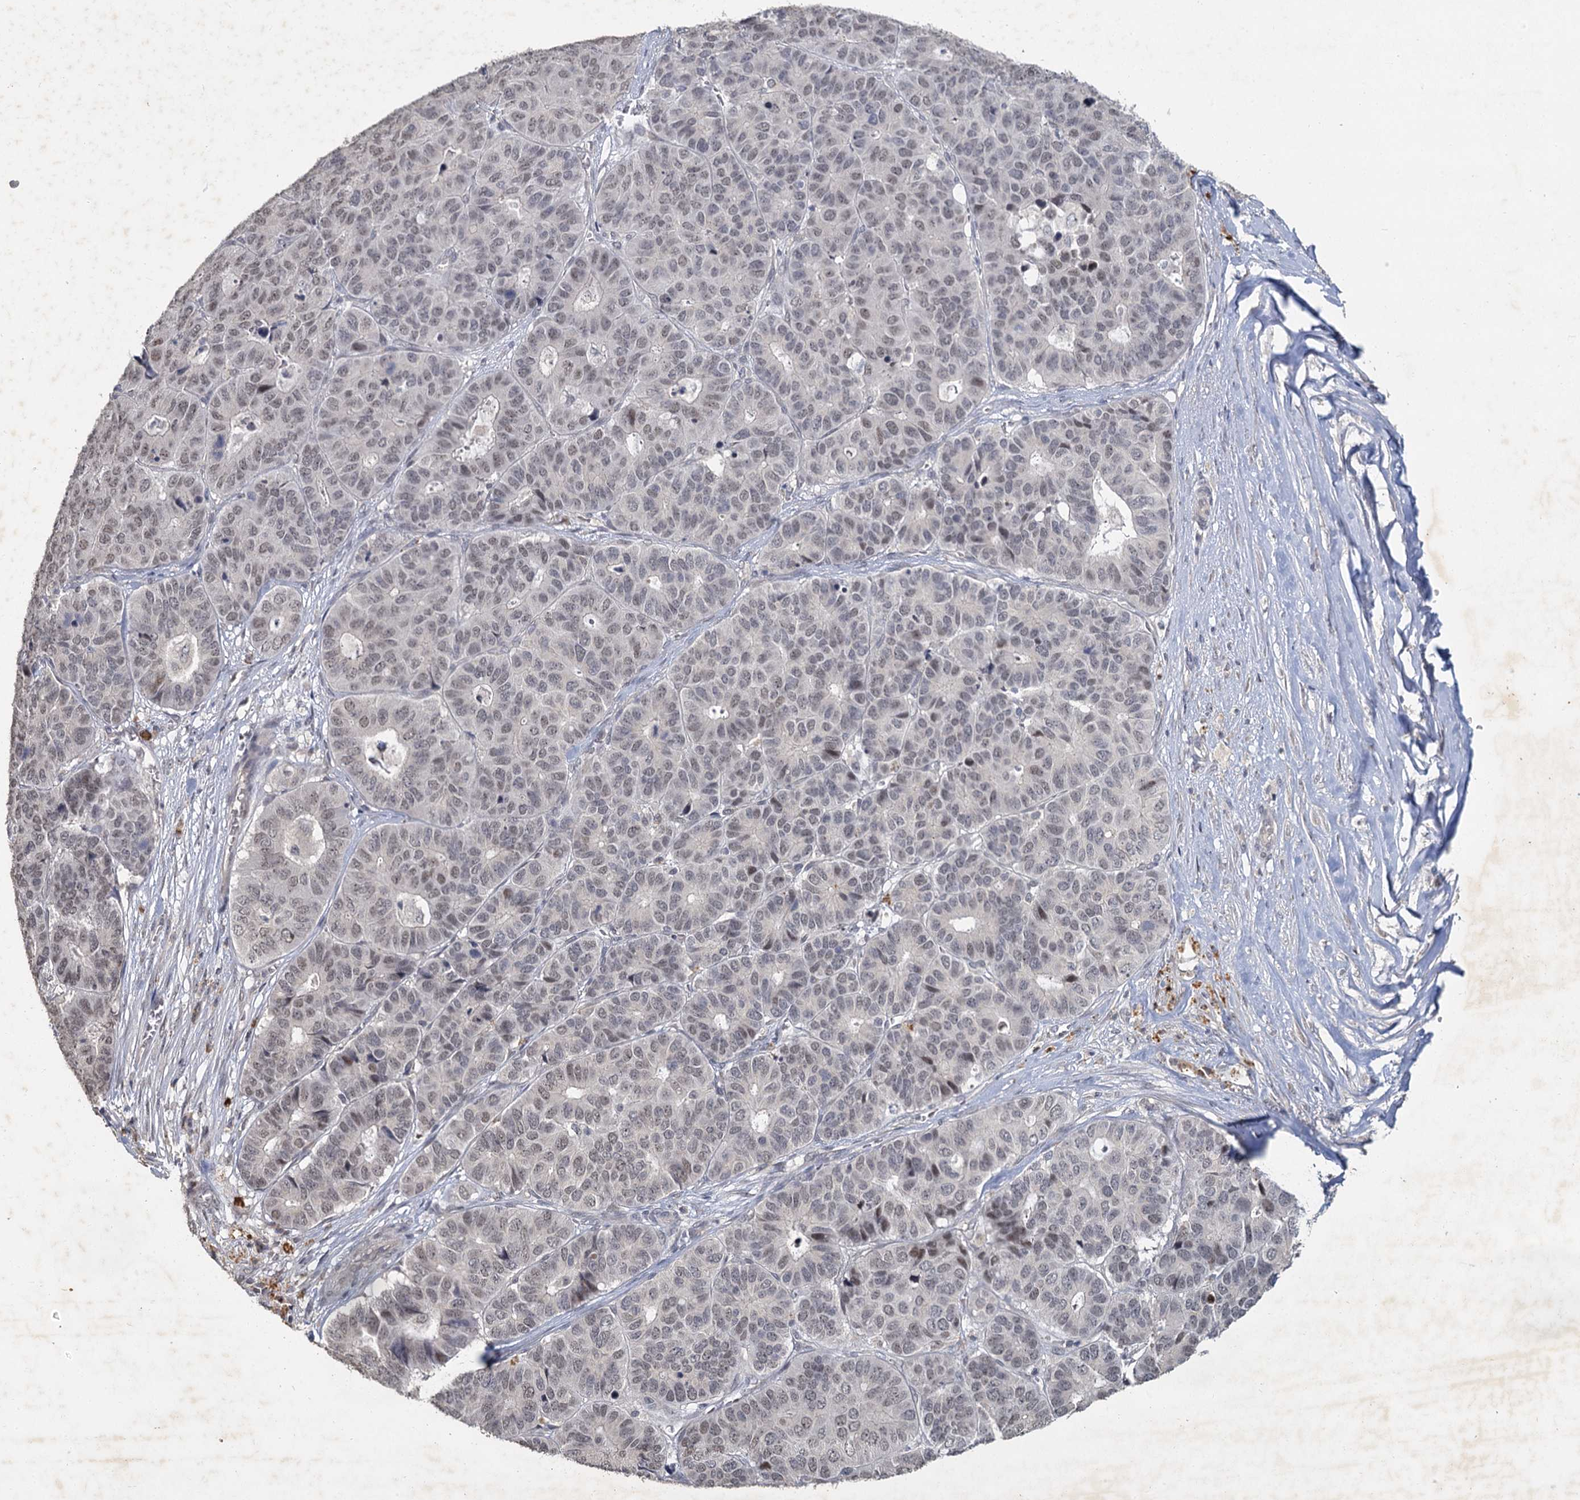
{"staining": {"intensity": "weak", "quantity": ">75%", "location": "nuclear"}, "tissue": "pancreatic cancer", "cell_type": "Tumor cells", "image_type": "cancer", "snomed": [{"axis": "morphology", "description": "Adenocarcinoma, NOS"}, {"axis": "topography", "description": "Pancreas"}], "caption": "An image of human pancreatic cancer stained for a protein shows weak nuclear brown staining in tumor cells. Using DAB (brown) and hematoxylin (blue) stains, captured at high magnification using brightfield microscopy.", "gene": "MUCL1", "patient": {"sex": "male", "age": 50}}